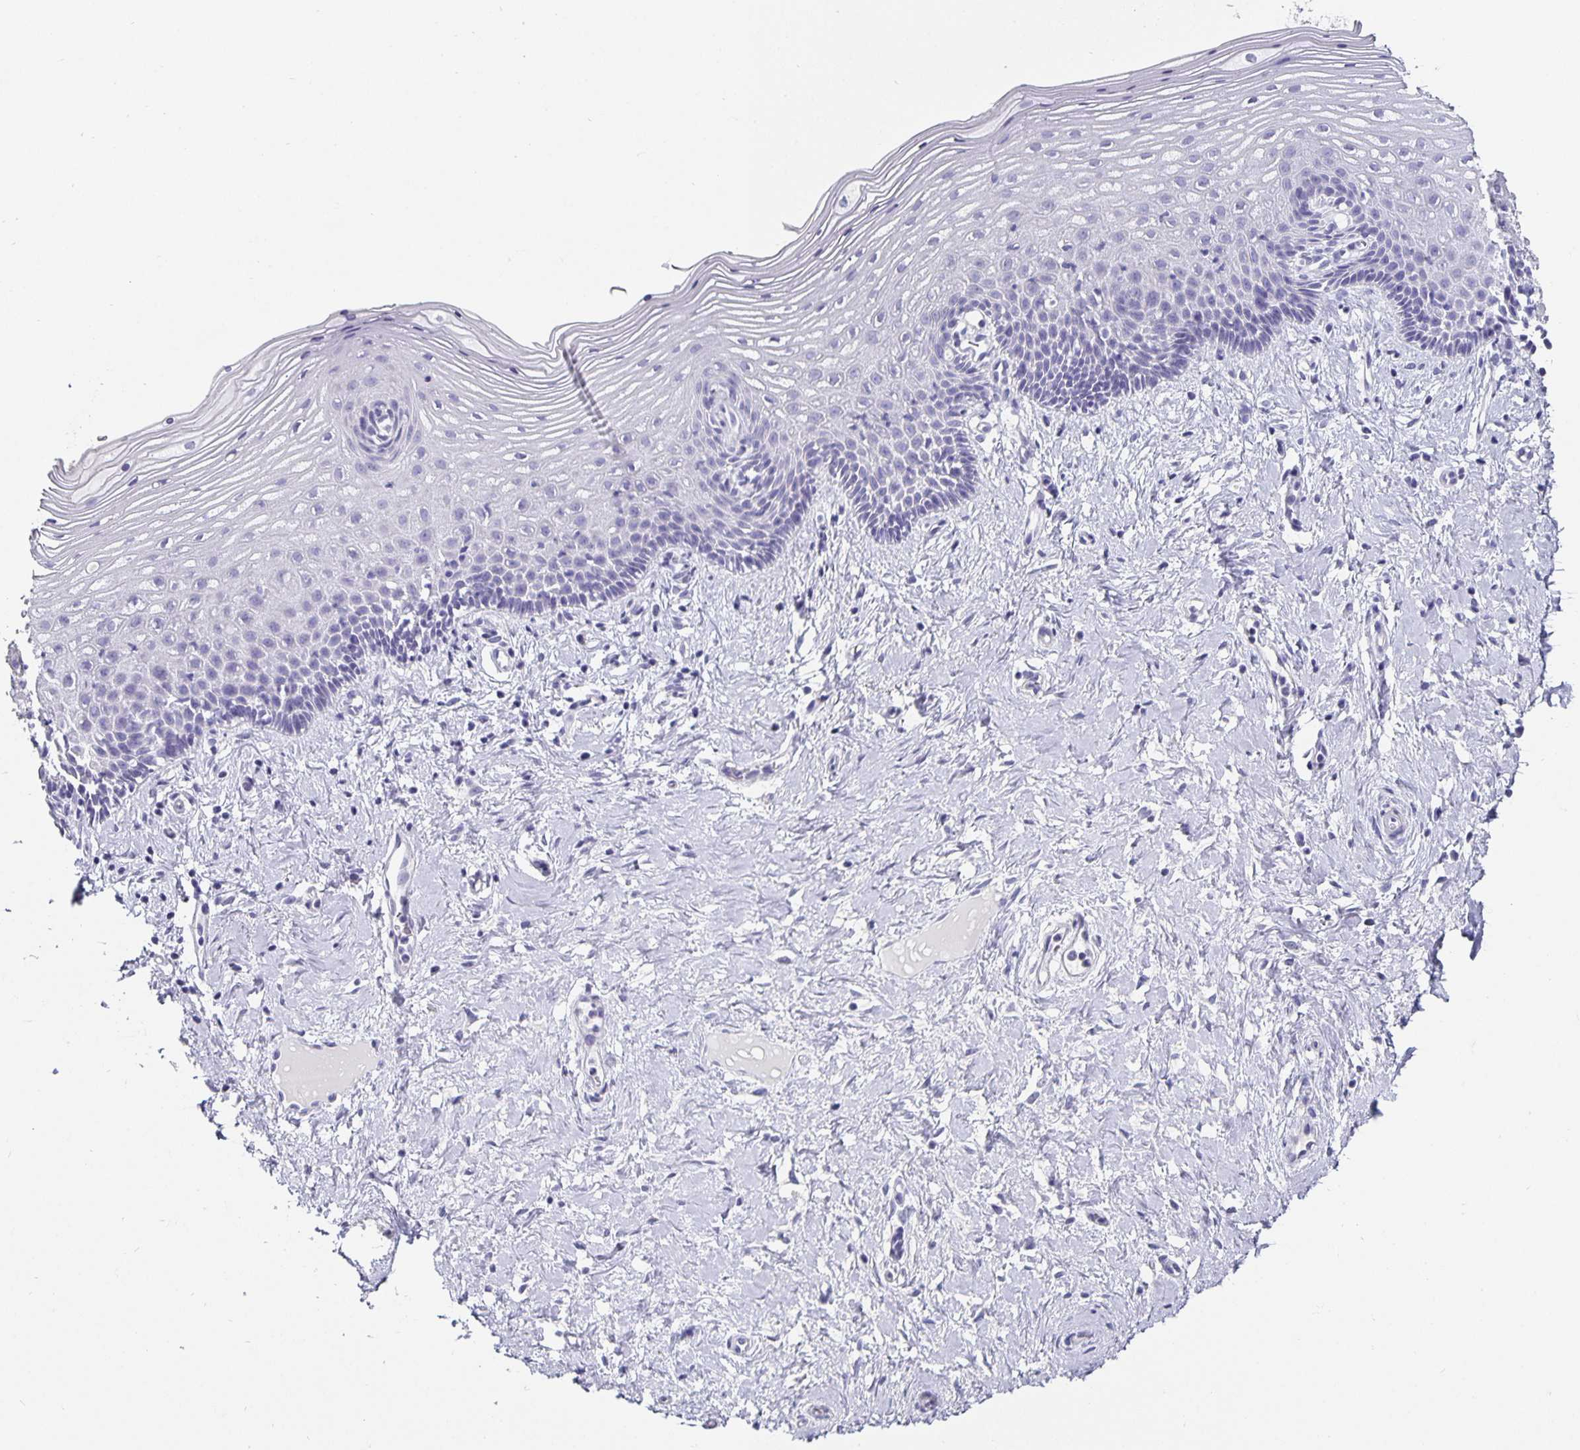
{"staining": {"intensity": "negative", "quantity": "none", "location": "none"}, "tissue": "vagina", "cell_type": "Squamous epithelial cells", "image_type": "normal", "snomed": [{"axis": "morphology", "description": "Normal tissue, NOS"}, {"axis": "topography", "description": "Vagina"}], "caption": "This is an immunohistochemistry (IHC) micrograph of normal human vagina. There is no staining in squamous epithelial cells.", "gene": "CHGA", "patient": {"sex": "female", "age": 42}}